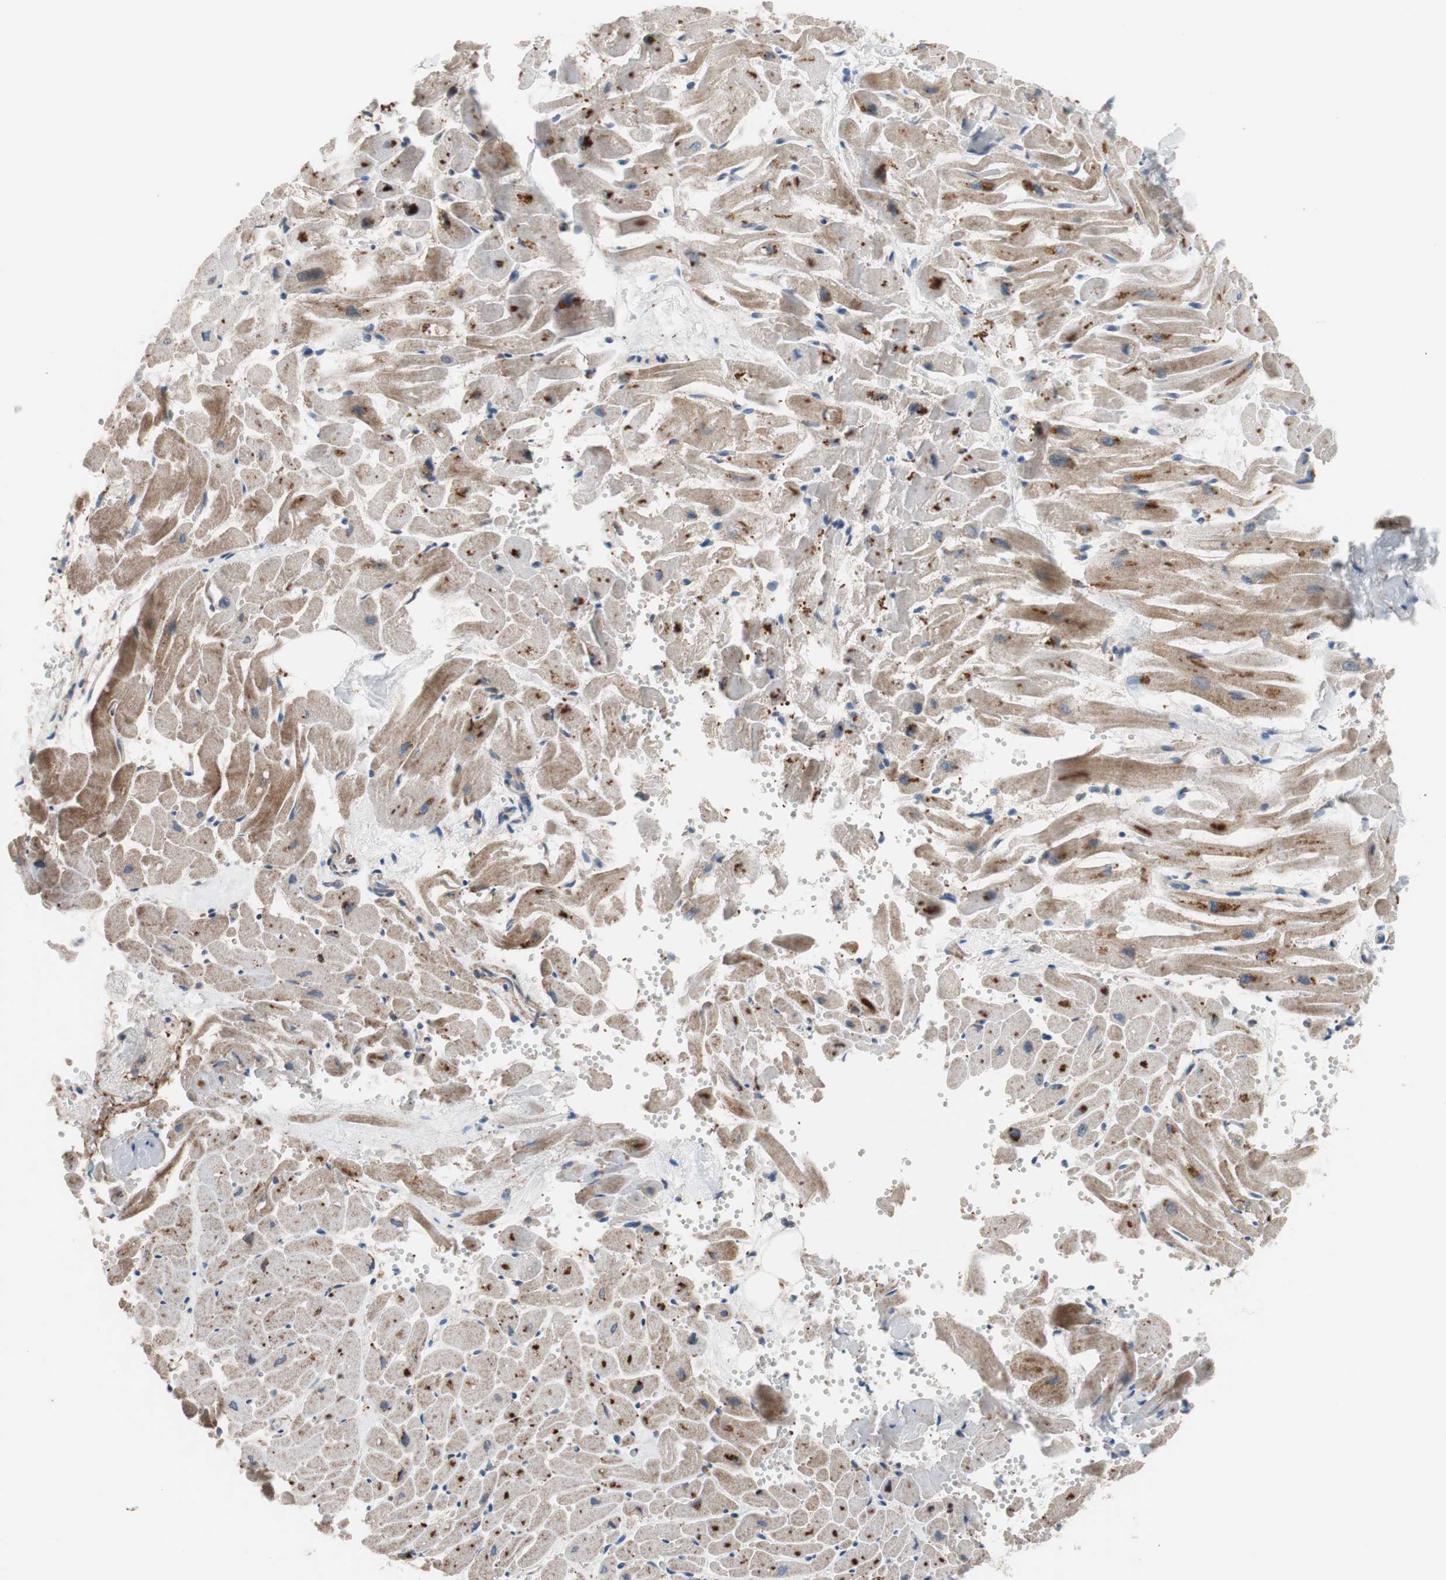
{"staining": {"intensity": "strong", "quantity": "25%-75%", "location": "cytoplasmic/membranous"}, "tissue": "heart muscle", "cell_type": "Cardiomyocytes", "image_type": "normal", "snomed": [{"axis": "morphology", "description": "Normal tissue, NOS"}, {"axis": "topography", "description": "Heart"}], "caption": "Heart muscle stained for a protein (brown) reveals strong cytoplasmic/membranous positive expression in about 25%-75% of cardiomyocytes.", "gene": "PIK3R1", "patient": {"sex": "female", "age": 19}}